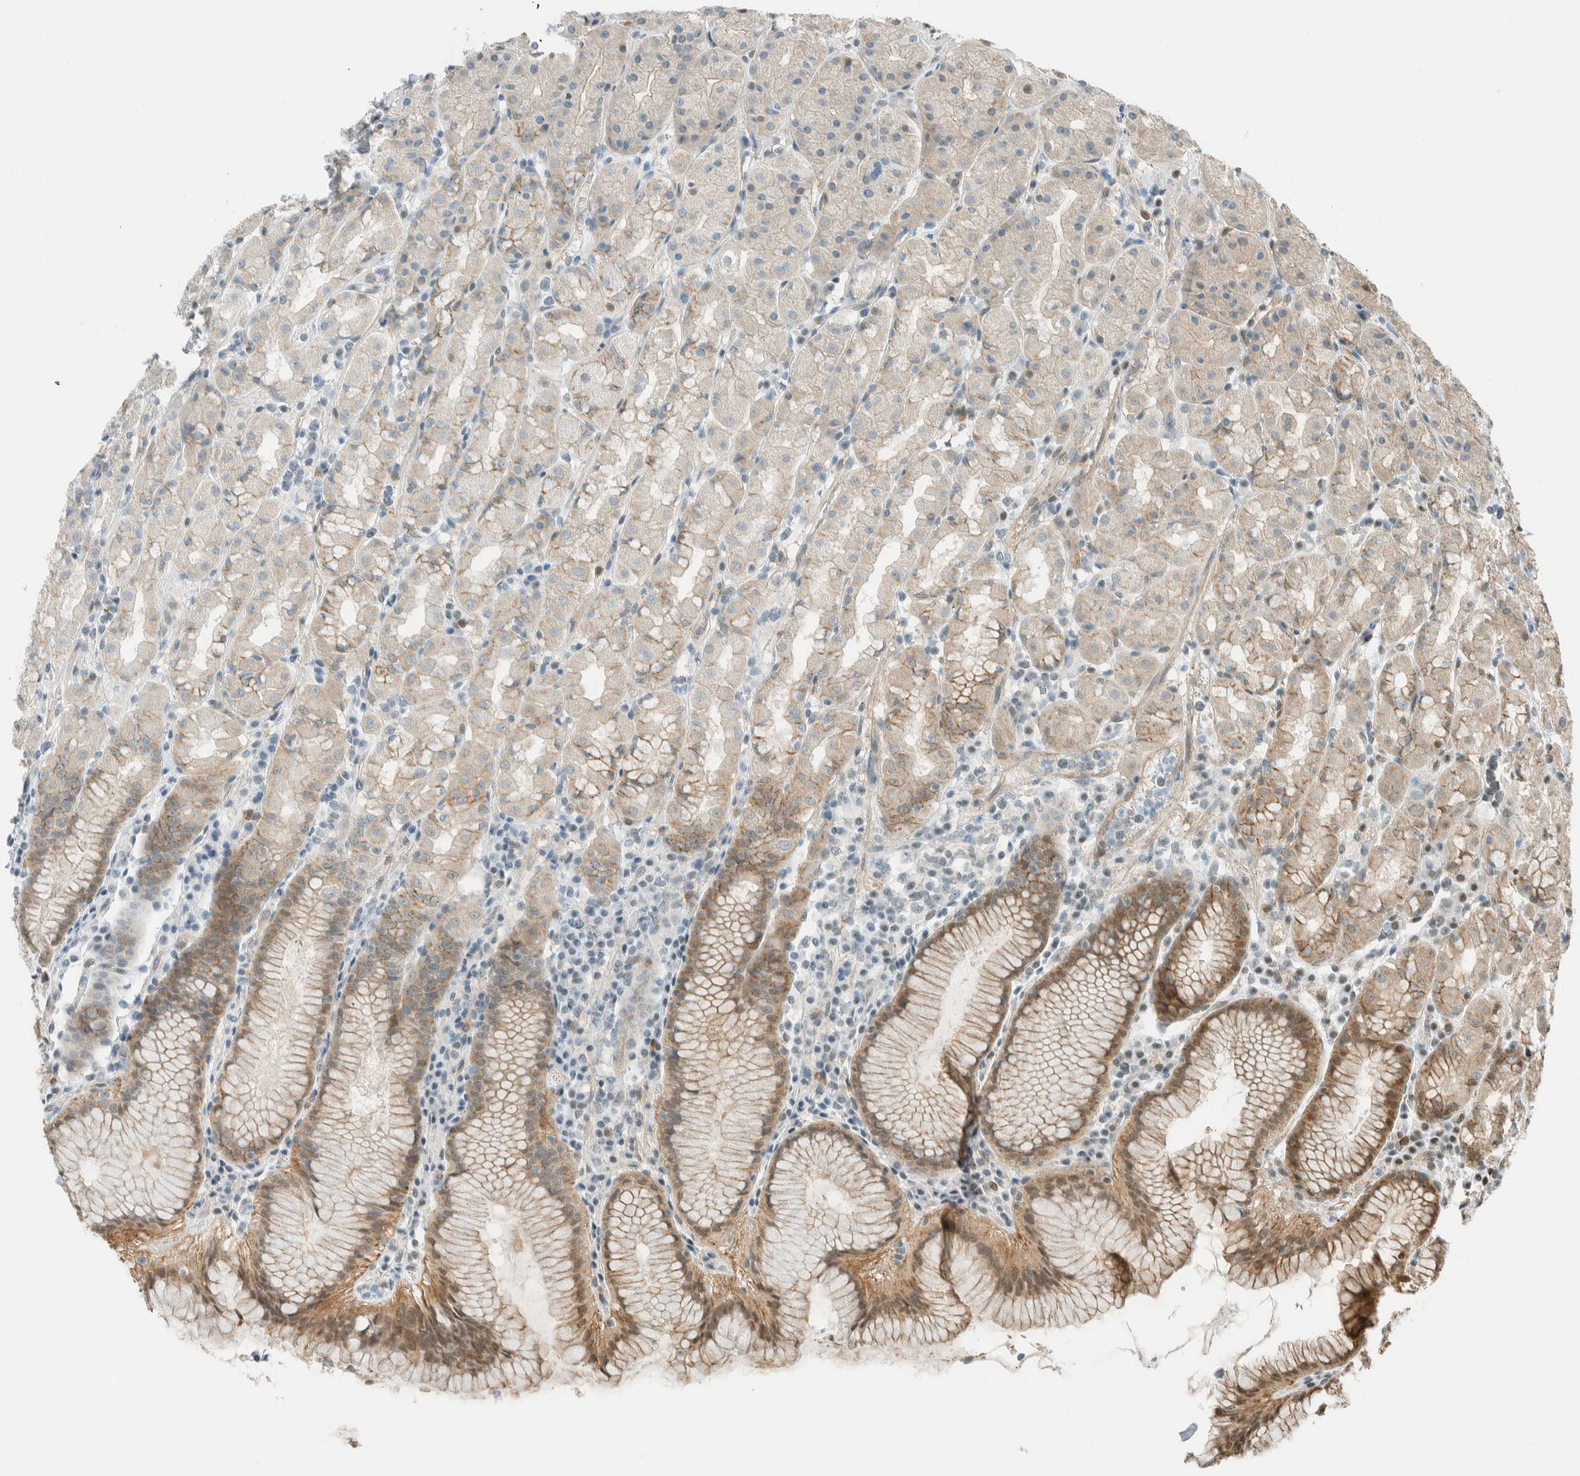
{"staining": {"intensity": "moderate", "quantity": "25%-75%", "location": "cytoplasmic/membranous"}, "tissue": "stomach", "cell_type": "Glandular cells", "image_type": "normal", "snomed": [{"axis": "morphology", "description": "Normal tissue, NOS"}, {"axis": "topography", "description": "Stomach, lower"}], "caption": "Brown immunohistochemical staining in normal human stomach exhibits moderate cytoplasmic/membranous positivity in approximately 25%-75% of glandular cells. The staining is performed using DAB brown chromogen to label protein expression. The nuclei are counter-stained blue using hematoxylin.", "gene": "NIBAN2", "patient": {"sex": "female", "age": 56}}